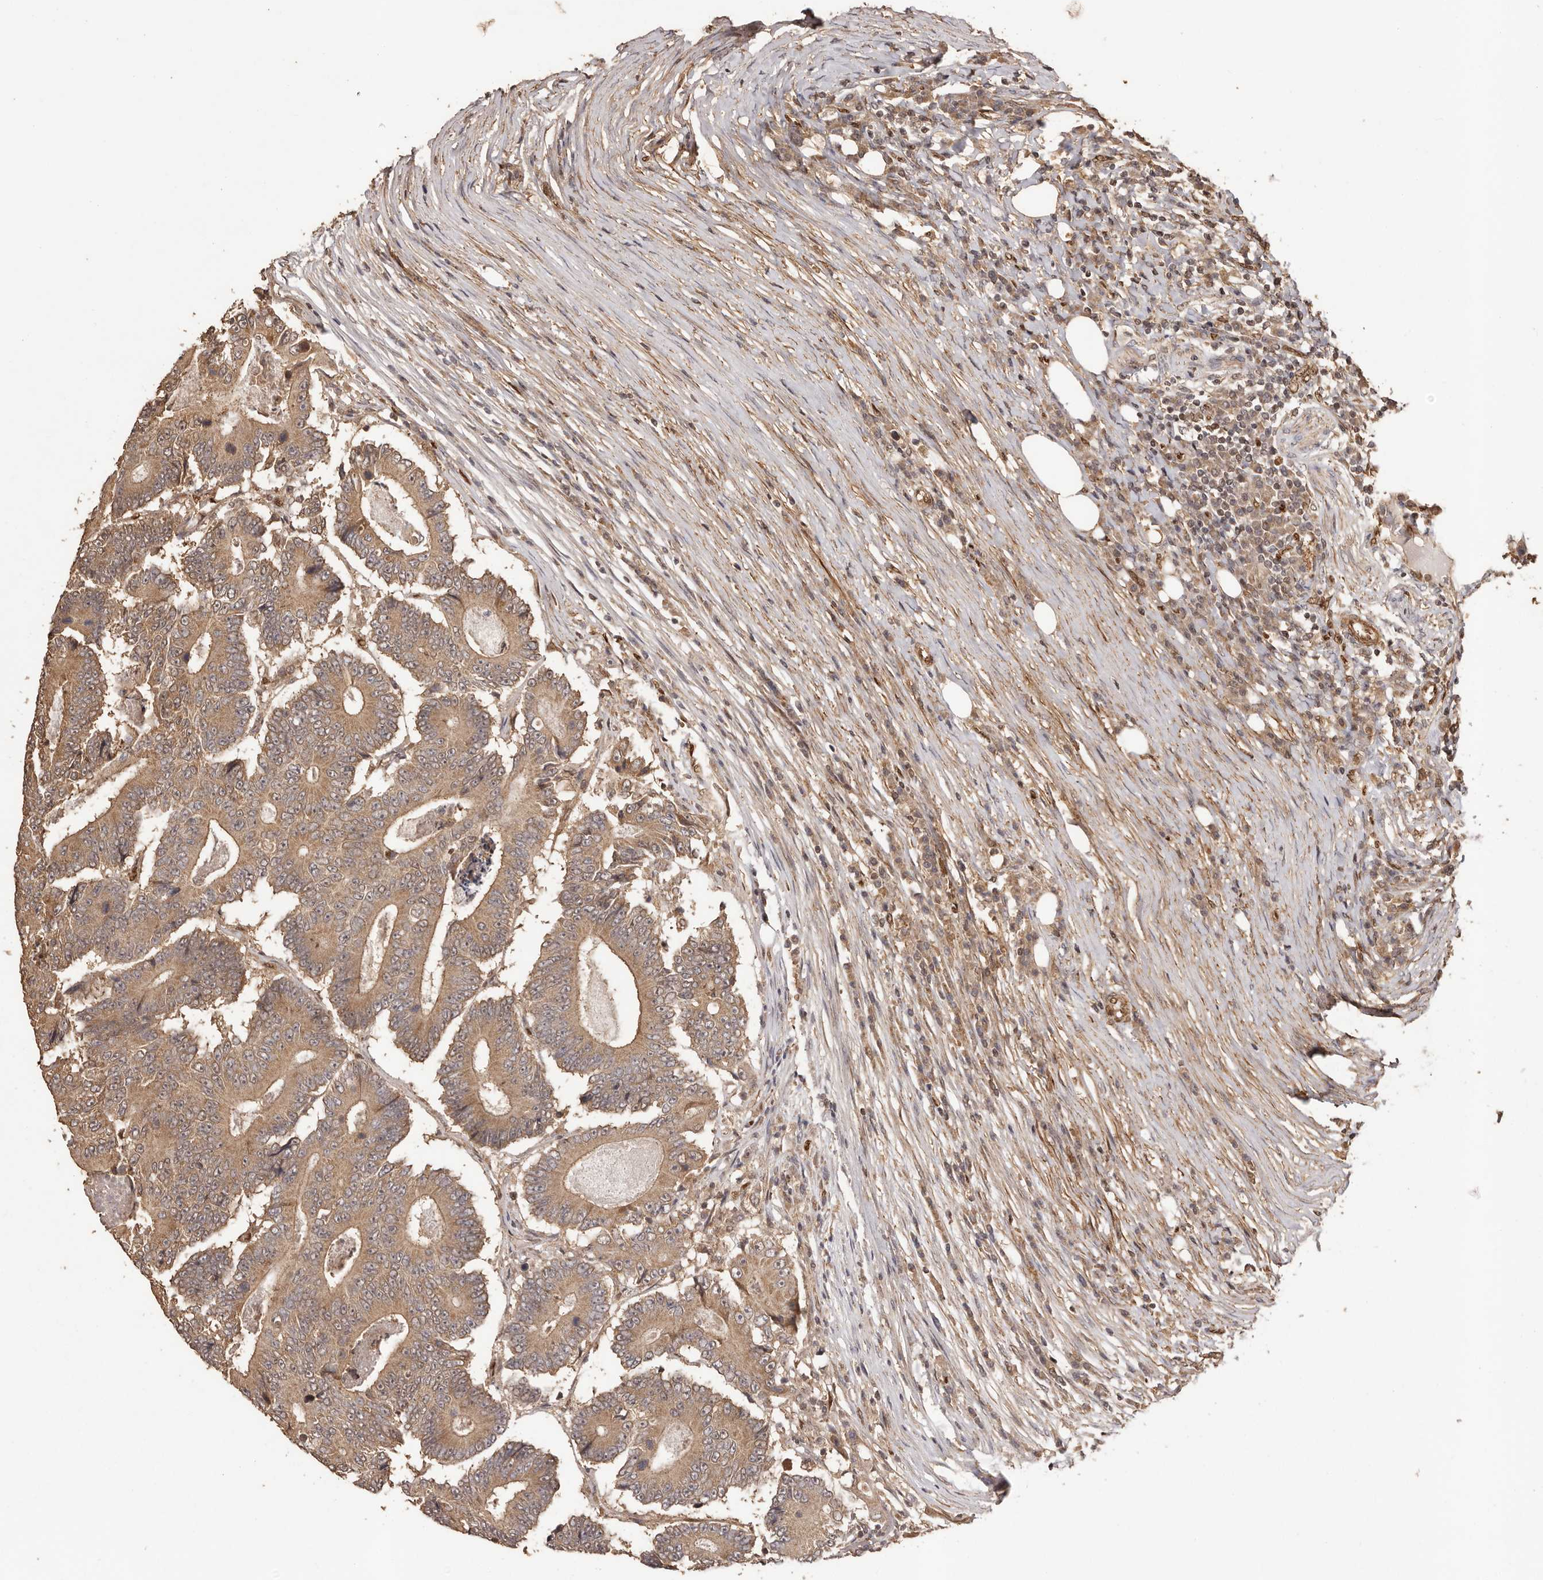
{"staining": {"intensity": "moderate", "quantity": ">75%", "location": "cytoplasmic/membranous"}, "tissue": "colorectal cancer", "cell_type": "Tumor cells", "image_type": "cancer", "snomed": [{"axis": "morphology", "description": "Adenocarcinoma, NOS"}, {"axis": "topography", "description": "Colon"}], "caption": "High-magnification brightfield microscopy of adenocarcinoma (colorectal) stained with DAB (brown) and counterstained with hematoxylin (blue). tumor cells exhibit moderate cytoplasmic/membranous positivity is identified in about>75% of cells. (DAB (3,3'-diaminobenzidine) = brown stain, brightfield microscopy at high magnification).", "gene": "UBR2", "patient": {"sex": "male", "age": 83}}